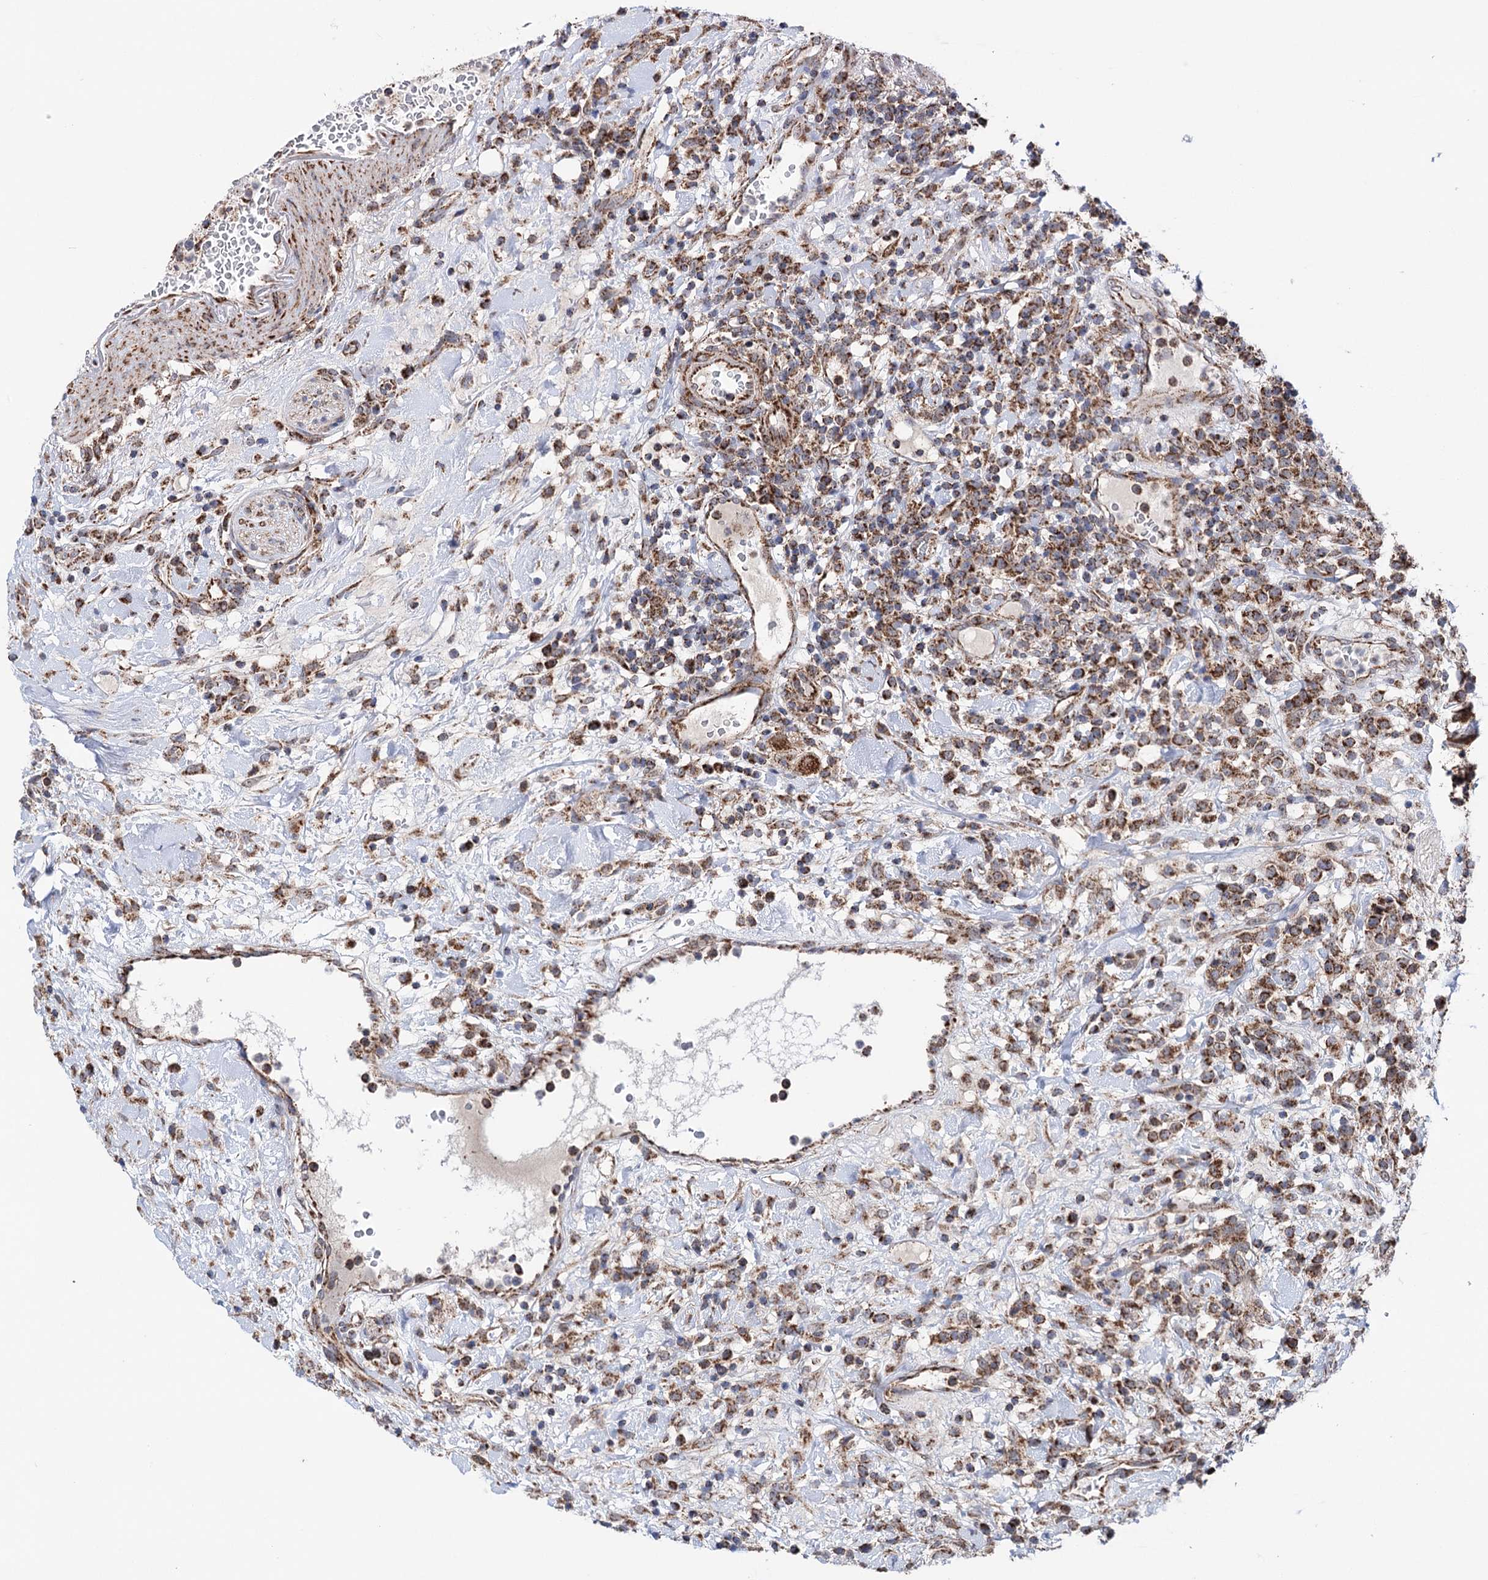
{"staining": {"intensity": "strong", "quantity": ">75%", "location": "cytoplasmic/membranous"}, "tissue": "lymphoma", "cell_type": "Tumor cells", "image_type": "cancer", "snomed": [{"axis": "morphology", "description": "Malignant lymphoma, non-Hodgkin's type, High grade"}, {"axis": "topography", "description": "Colon"}], "caption": "Protein expression analysis of high-grade malignant lymphoma, non-Hodgkin's type displays strong cytoplasmic/membranous expression in about >75% of tumor cells.", "gene": "SUCLA2", "patient": {"sex": "female", "age": 53}}